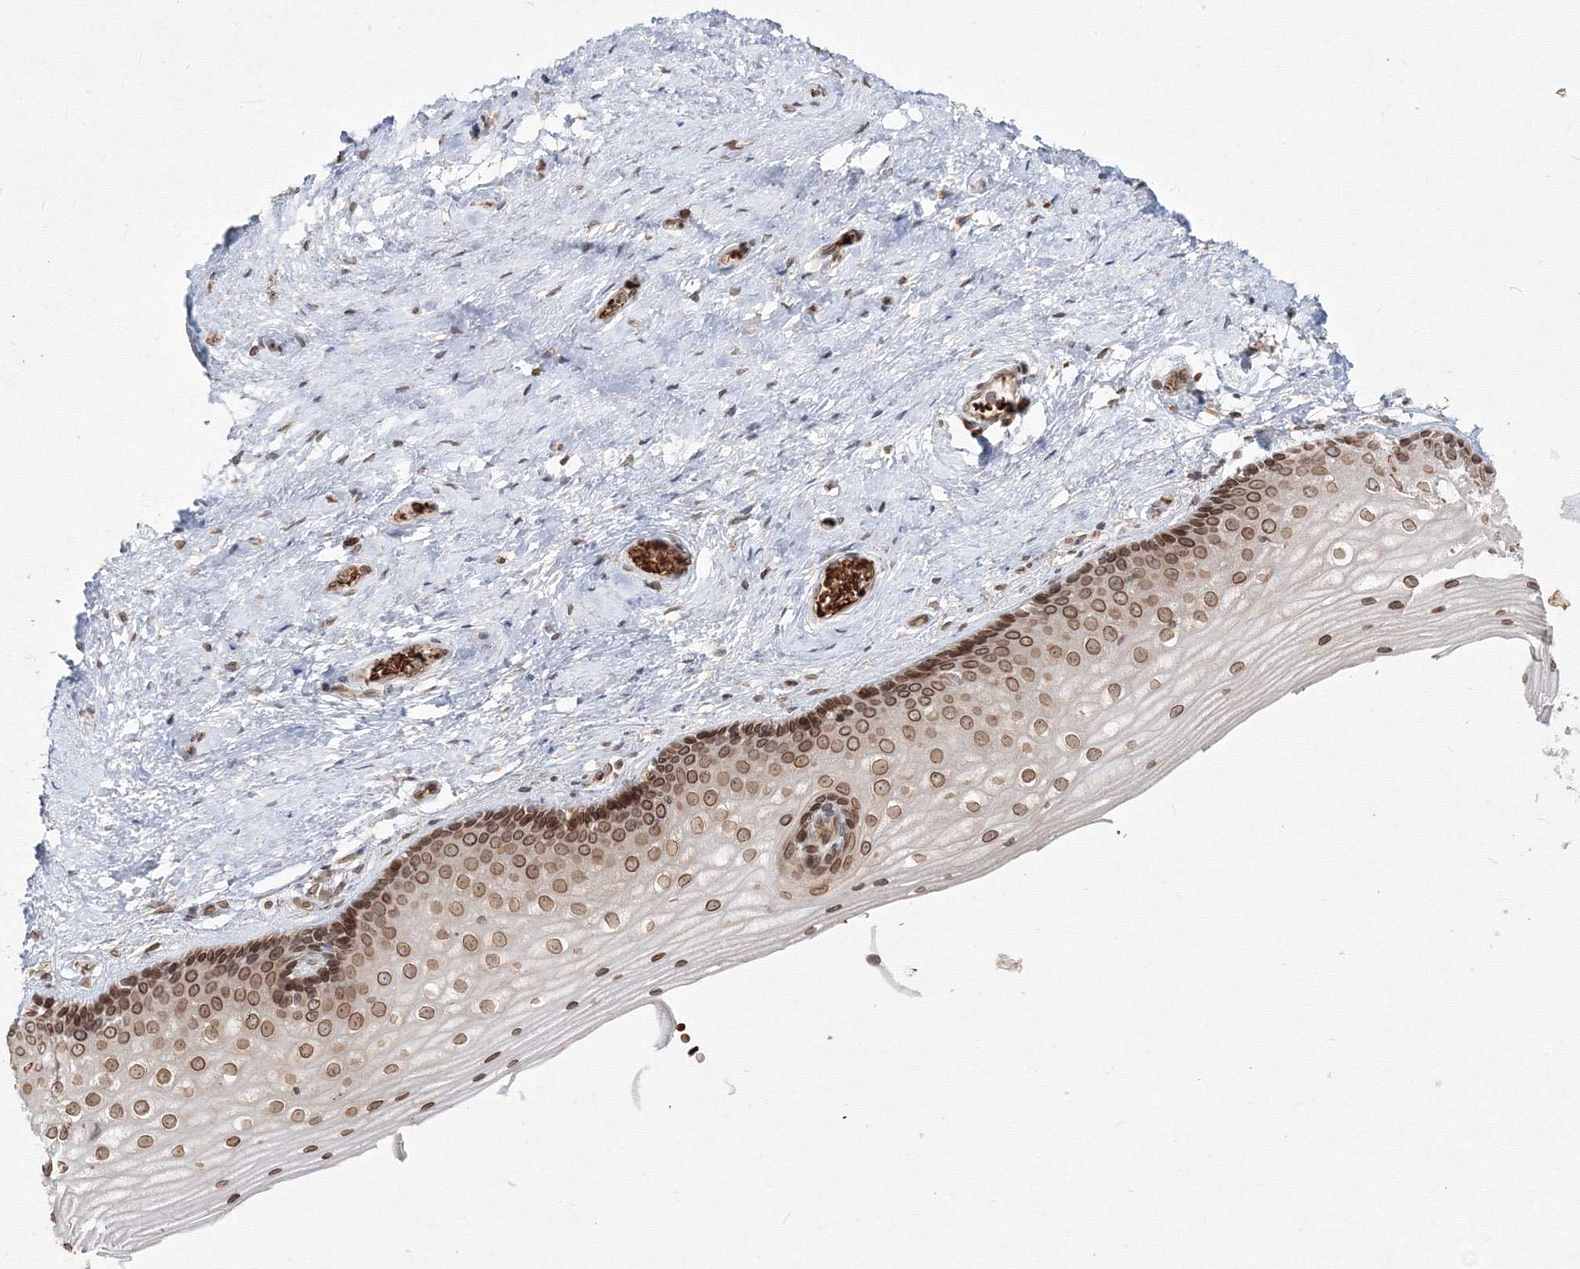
{"staining": {"intensity": "moderate", "quantity": ">75%", "location": "cytoplasmic/membranous,nuclear"}, "tissue": "vagina", "cell_type": "Squamous epithelial cells", "image_type": "normal", "snomed": [{"axis": "morphology", "description": "Normal tissue, NOS"}, {"axis": "topography", "description": "Vagina"}], "caption": "Immunohistochemistry of unremarkable human vagina shows medium levels of moderate cytoplasmic/membranous,nuclear staining in approximately >75% of squamous epithelial cells. (Brightfield microscopy of DAB IHC at high magnification).", "gene": "DNAJB2", "patient": {"sex": "female", "age": 46}}